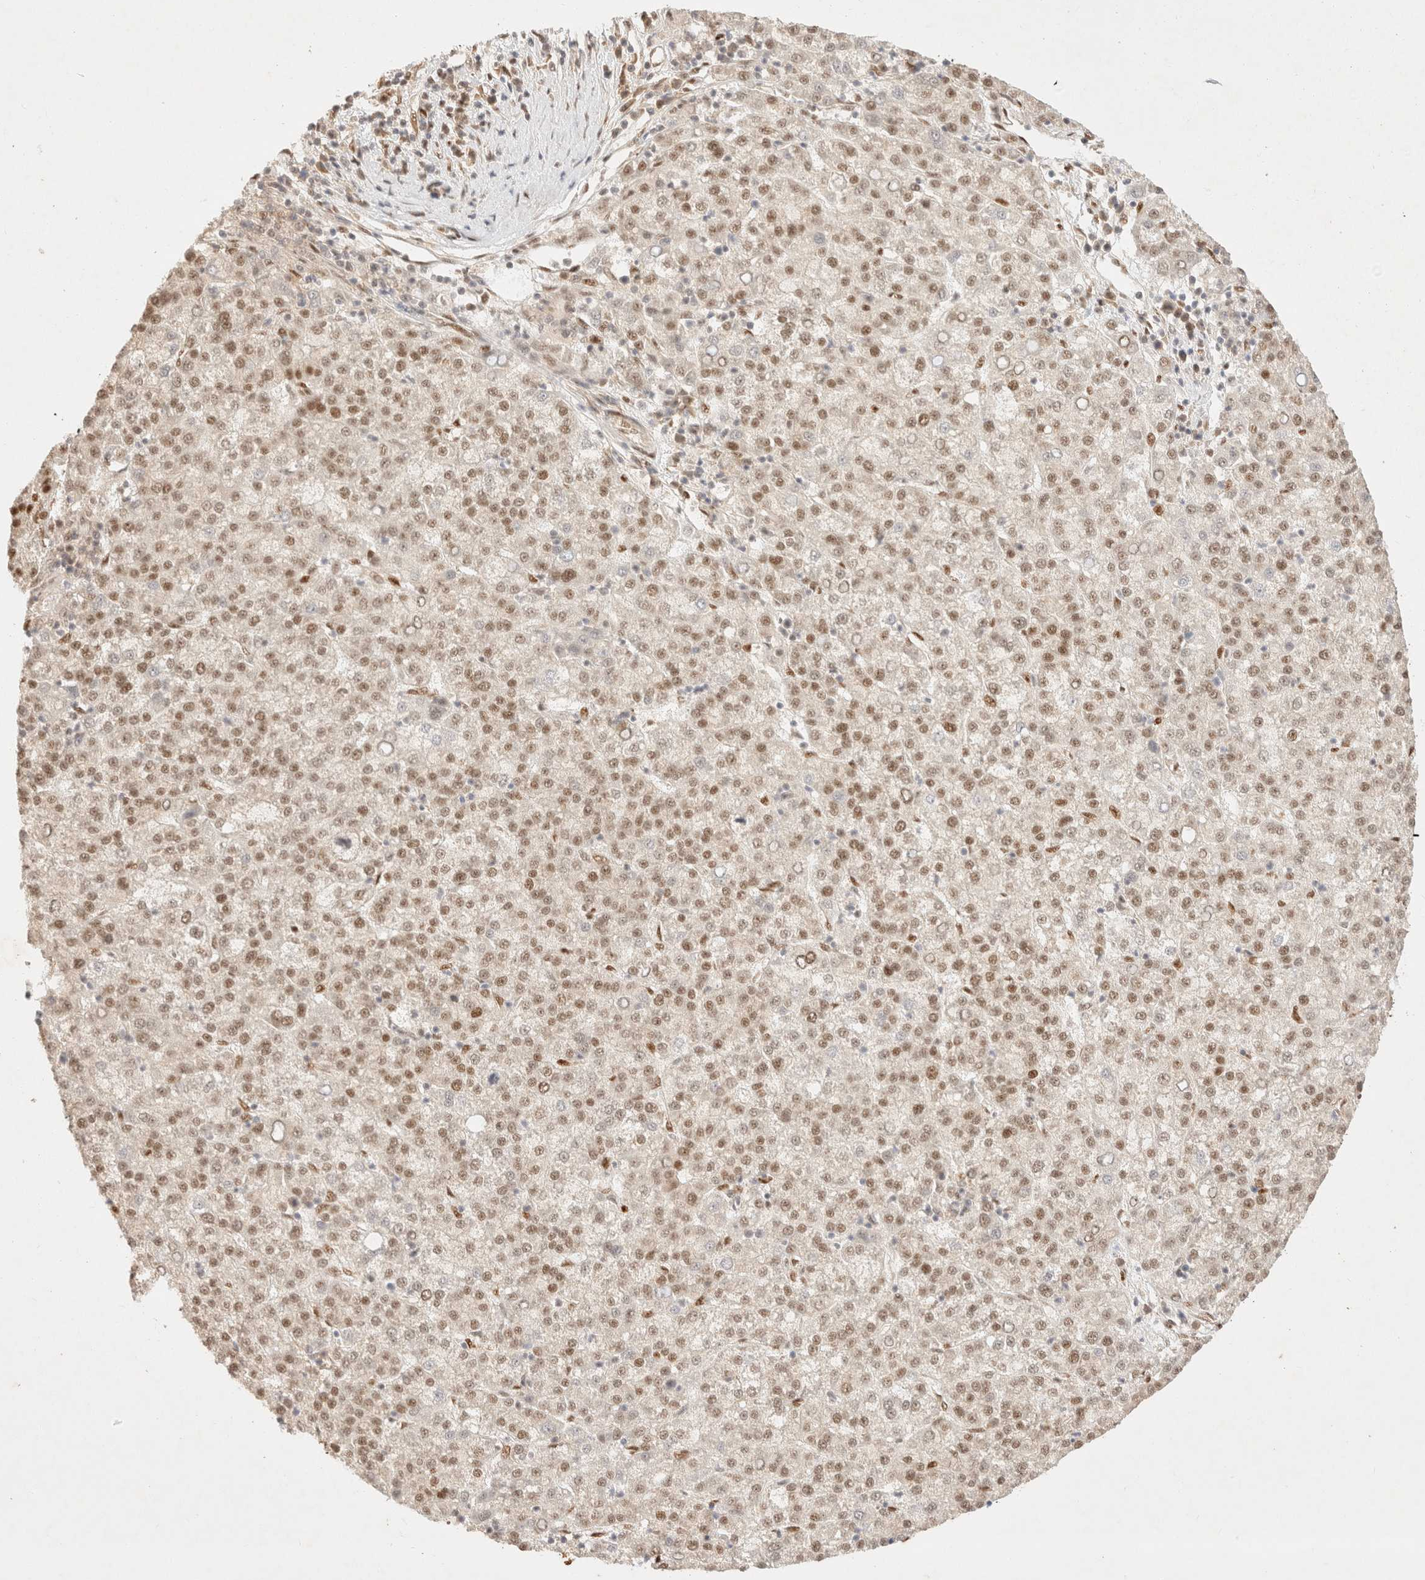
{"staining": {"intensity": "moderate", "quantity": ">75%", "location": "nuclear"}, "tissue": "liver cancer", "cell_type": "Tumor cells", "image_type": "cancer", "snomed": [{"axis": "morphology", "description": "Carcinoma, Hepatocellular, NOS"}, {"axis": "topography", "description": "Liver"}], "caption": "DAB (3,3'-diaminobenzidine) immunohistochemical staining of liver hepatocellular carcinoma exhibits moderate nuclear protein staining in approximately >75% of tumor cells.", "gene": "ZNF768", "patient": {"sex": "female", "age": 58}}